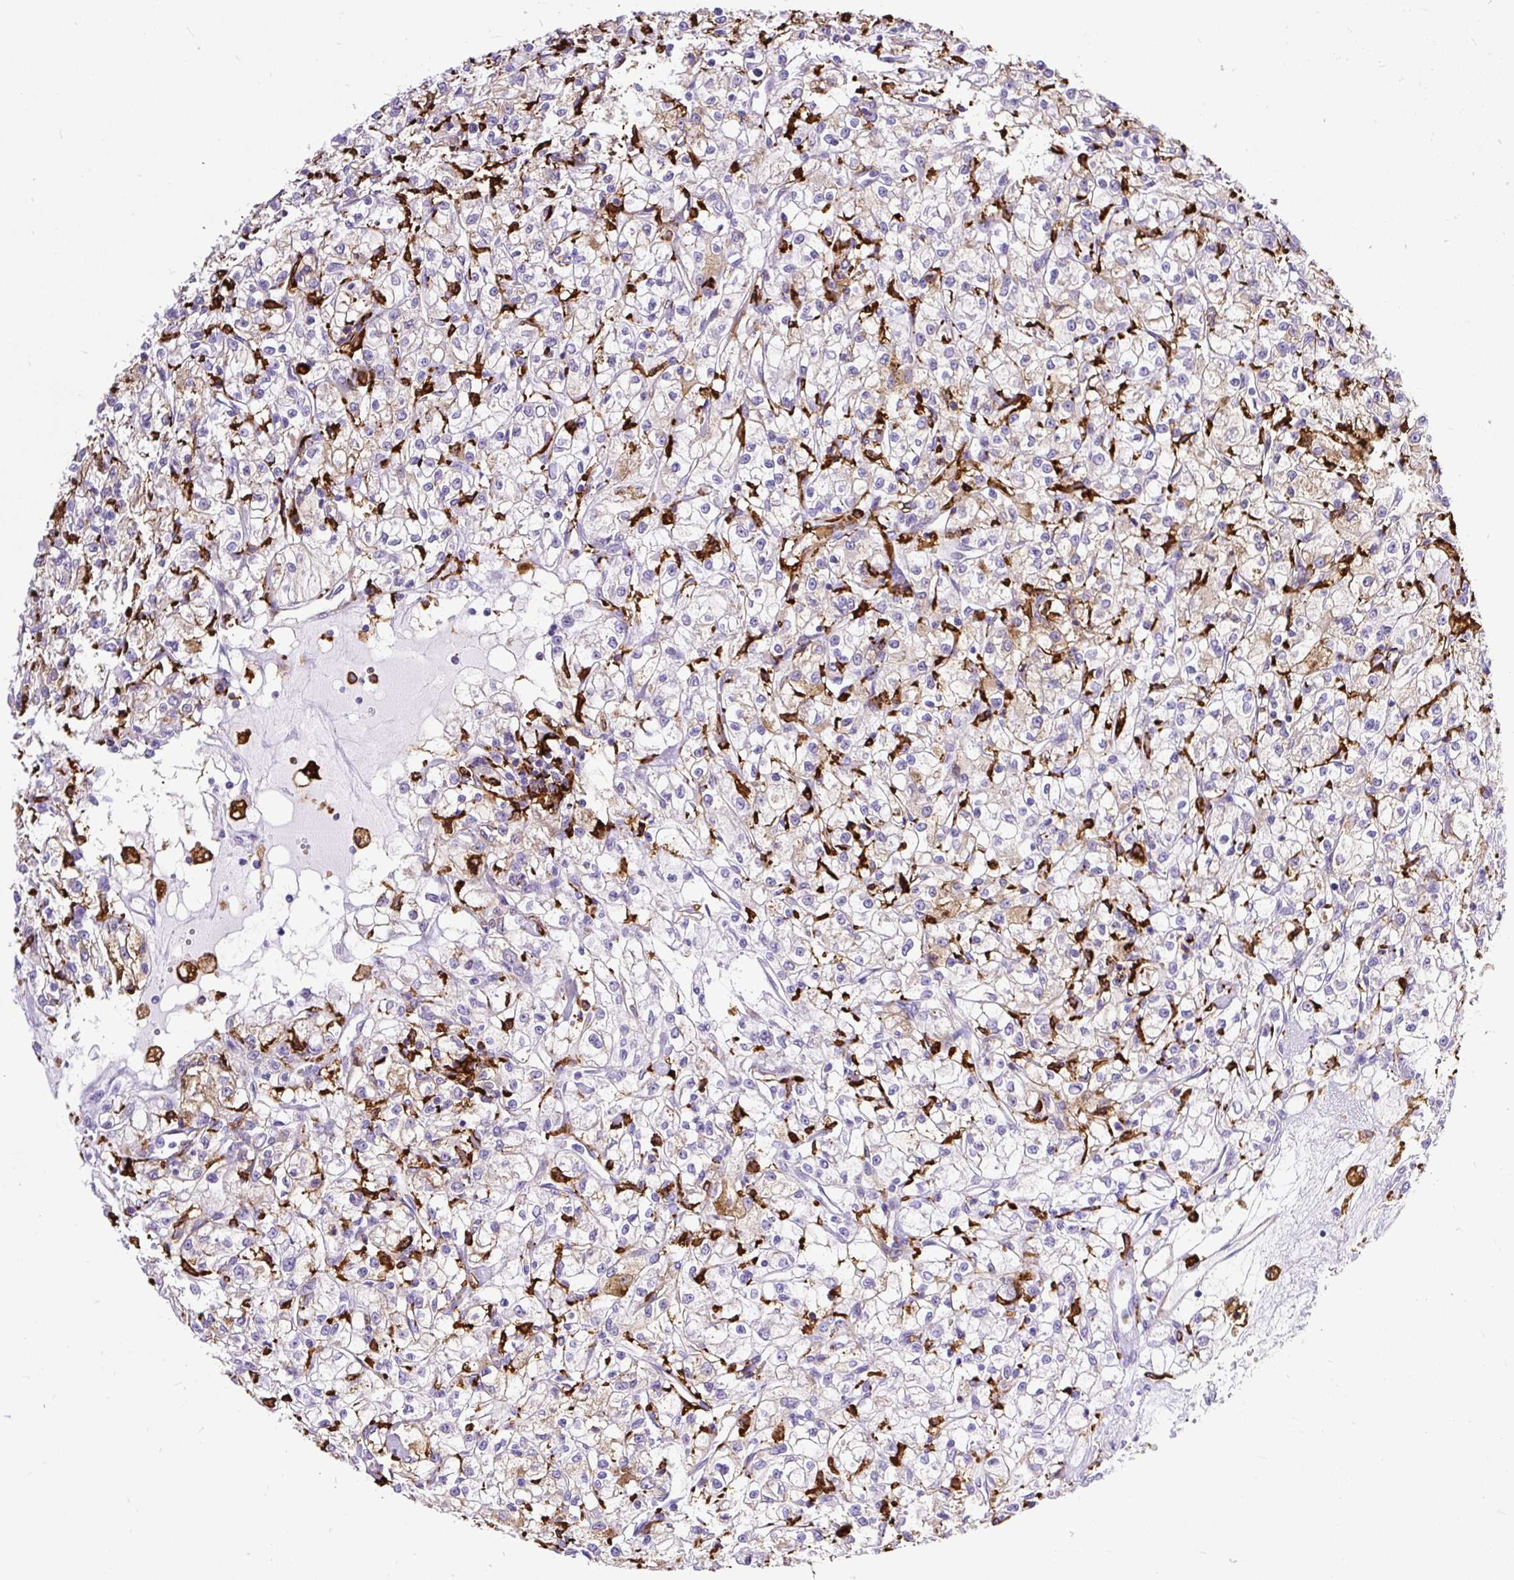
{"staining": {"intensity": "negative", "quantity": "none", "location": "none"}, "tissue": "renal cancer", "cell_type": "Tumor cells", "image_type": "cancer", "snomed": [{"axis": "morphology", "description": "Adenocarcinoma, NOS"}, {"axis": "topography", "description": "Kidney"}], "caption": "The image demonstrates no significant positivity in tumor cells of renal cancer (adenocarcinoma). (DAB IHC visualized using brightfield microscopy, high magnification).", "gene": "HLA-DRA", "patient": {"sex": "female", "age": 59}}